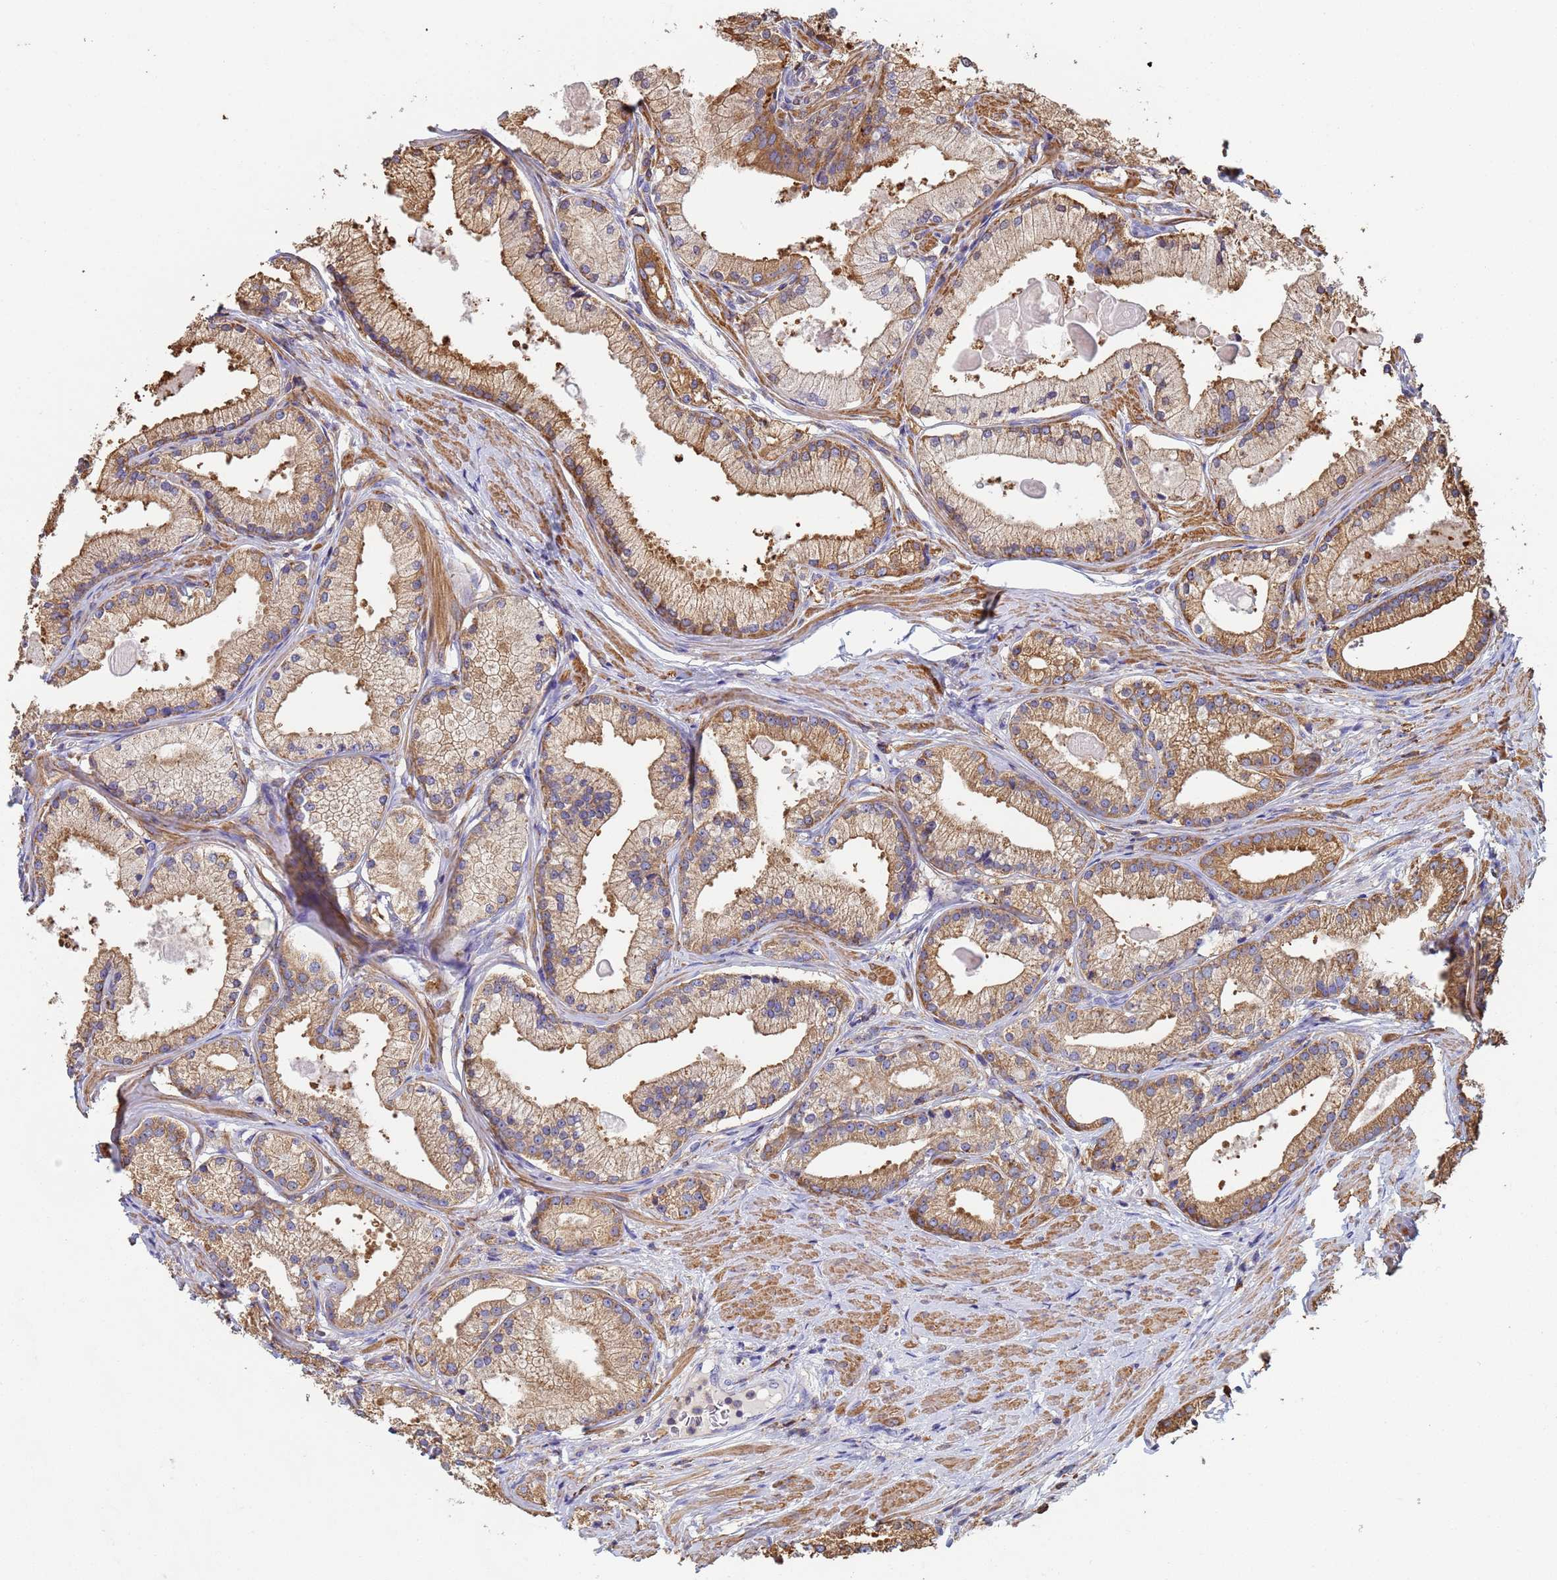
{"staining": {"intensity": "moderate", "quantity": ">75%", "location": "cytoplasmic/membranous"}, "tissue": "prostate cancer", "cell_type": "Tumor cells", "image_type": "cancer", "snomed": [{"axis": "morphology", "description": "Adenocarcinoma, Low grade"}, {"axis": "topography", "description": "Prostate"}], "caption": "Moderate cytoplasmic/membranous expression for a protein is identified in about >75% of tumor cells of prostate low-grade adenocarcinoma using IHC.", "gene": "ZNG1B", "patient": {"sex": "male", "age": 57}}